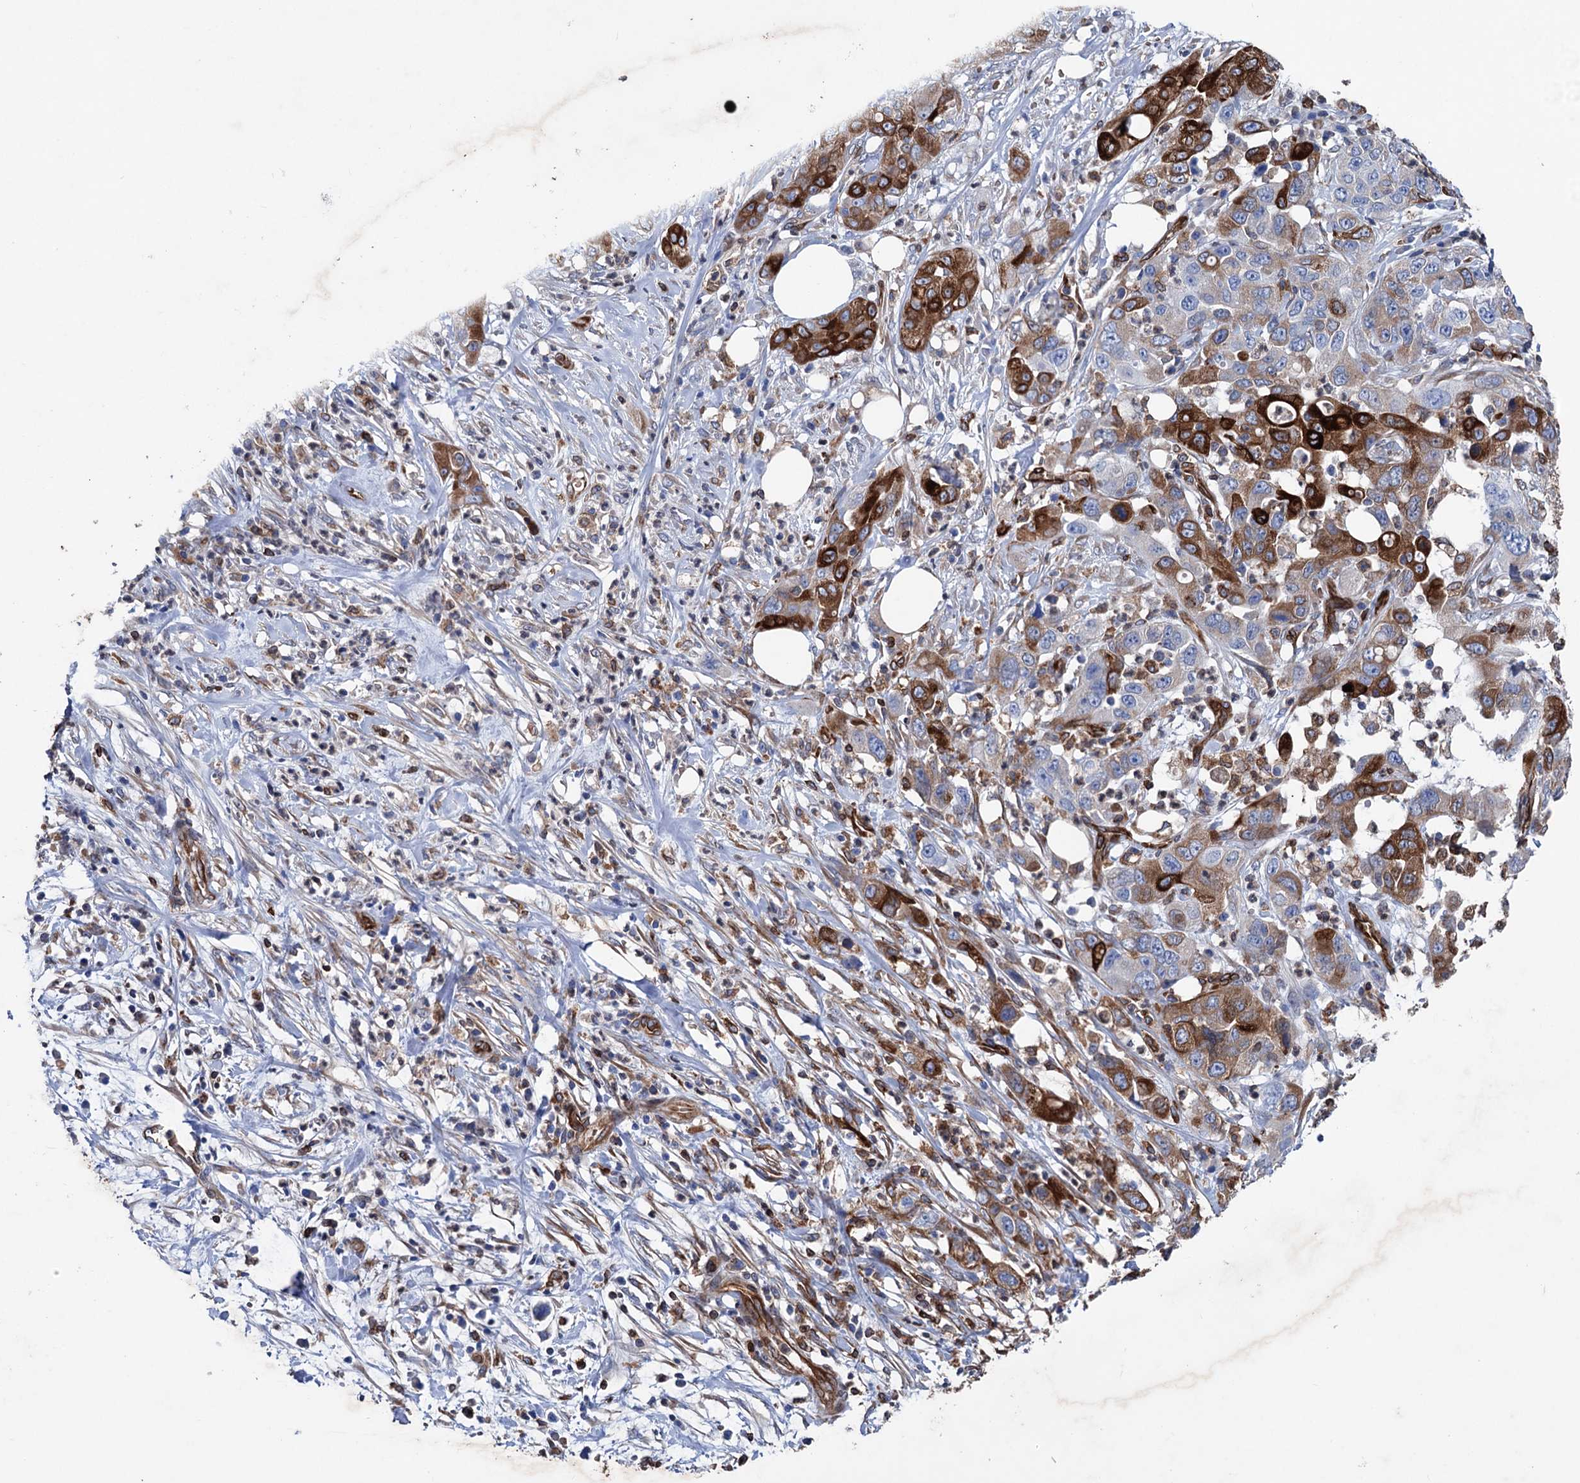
{"staining": {"intensity": "strong", "quantity": "25%-75%", "location": "cytoplasmic/membranous"}, "tissue": "pancreatic cancer", "cell_type": "Tumor cells", "image_type": "cancer", "snomed": [{"axis": "morphology", "description": "Adenocarcinoma, NOS"}, {"axis": "topography", "description": "Pancreas"}], "caption": "Adenocarcinoma (pancreatic) stained with immunohistochemistry shows strong cytoplasmic/membranous positivity in about 25%-75% of tumor cells. (Brightfield microscopy of DAB IHC at high magnification).", "gene": "STING1", "patient": {"sex": "female", "age": 78}}